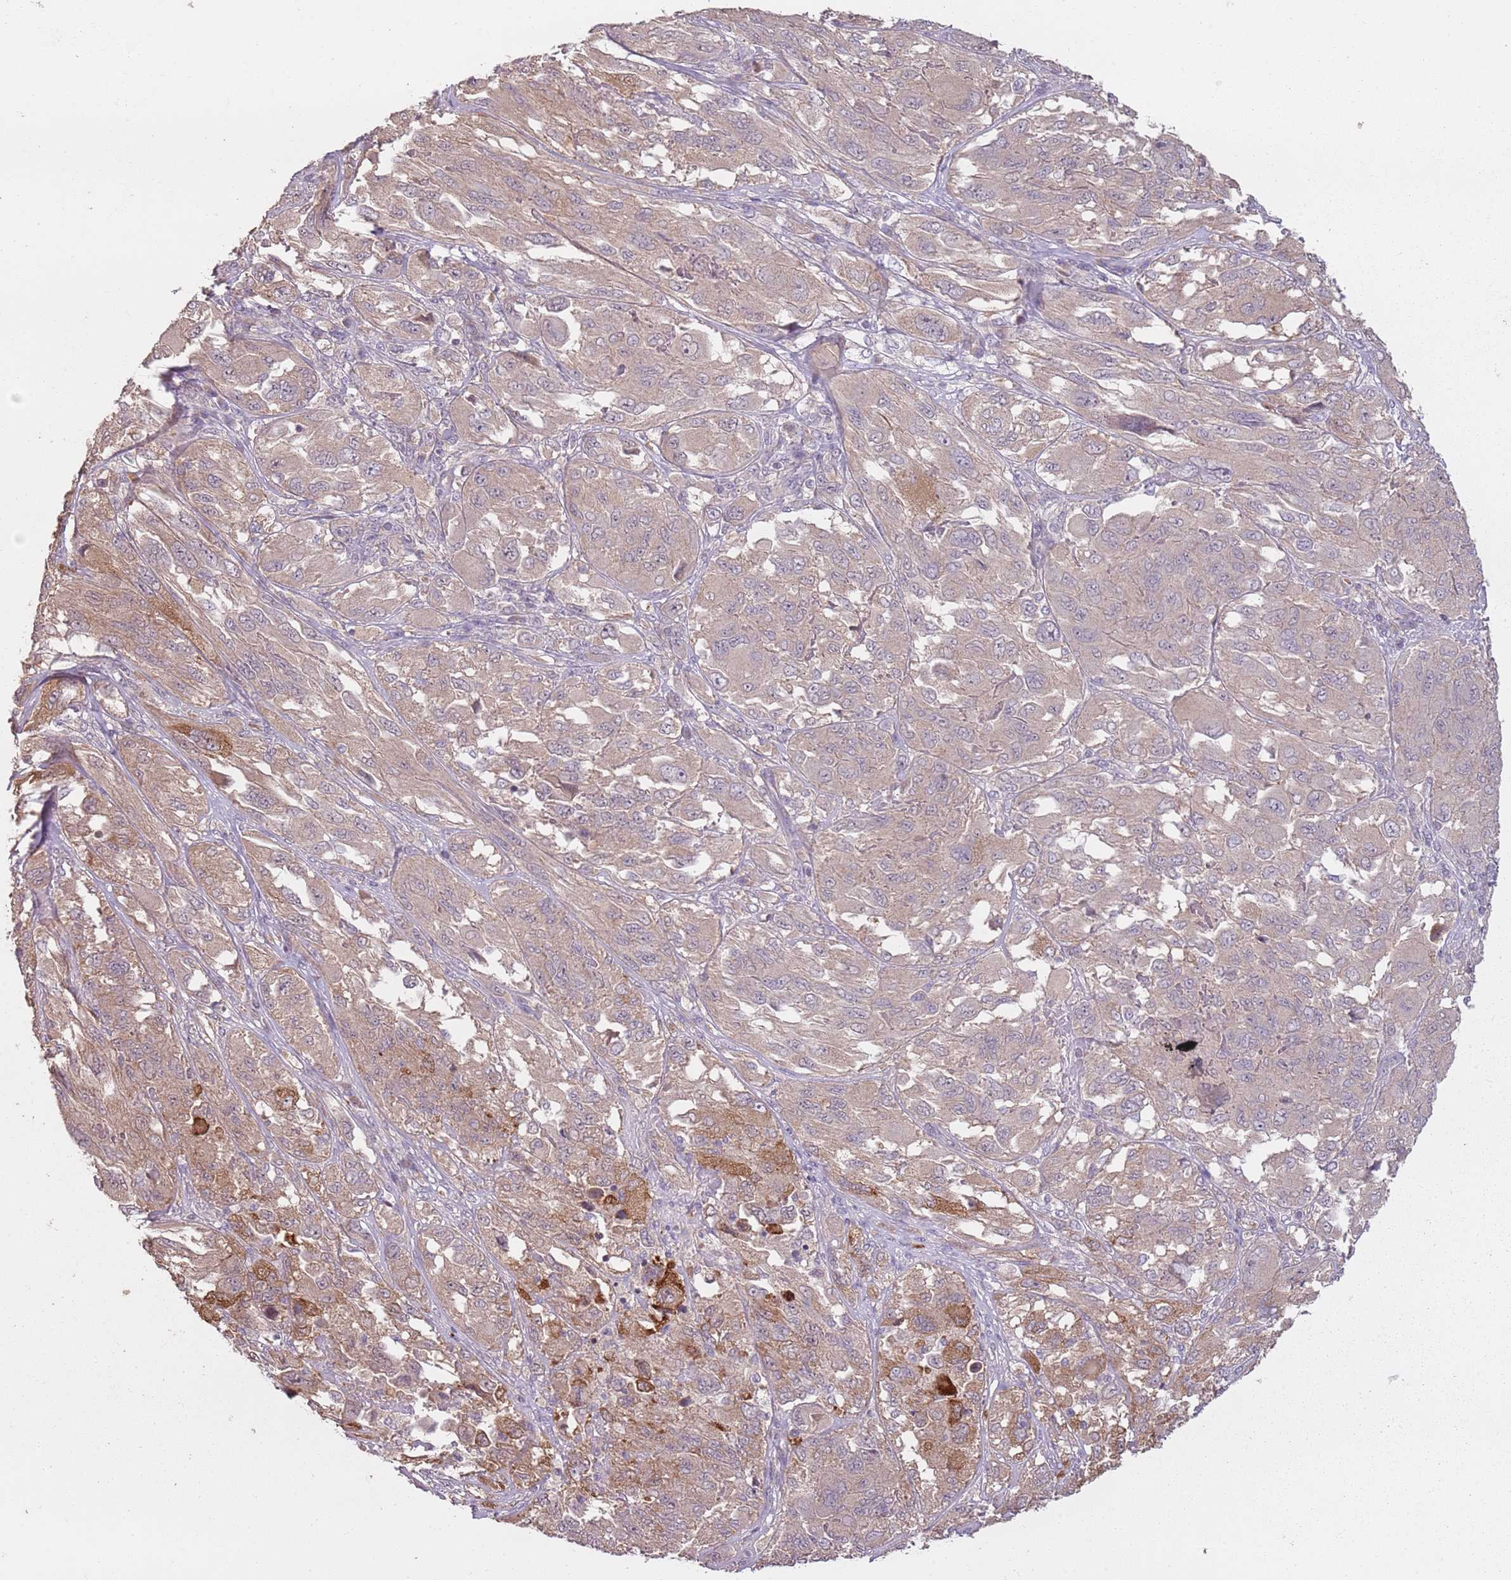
{"staining": {"intensity": "moderate", "quantity": "<25%", "location": "cytoplasmic/membranous"}, "tissue": "melanoma", "cell_type": "Tumor cells", "image_type": "cancer", "snomed": [{"axis": "morphology", "description": "Malignant melanoma, NOS"}, {"axis": "topography", "description": "Skin"}], "caption": "Immunohistochemistry of human melanoma displays low levels of moderate cytoplasmic/membranous expression in about <25% of tumor cells.", "gene": "TEKT4", "patient": {"sex": "female", "age": 91}}